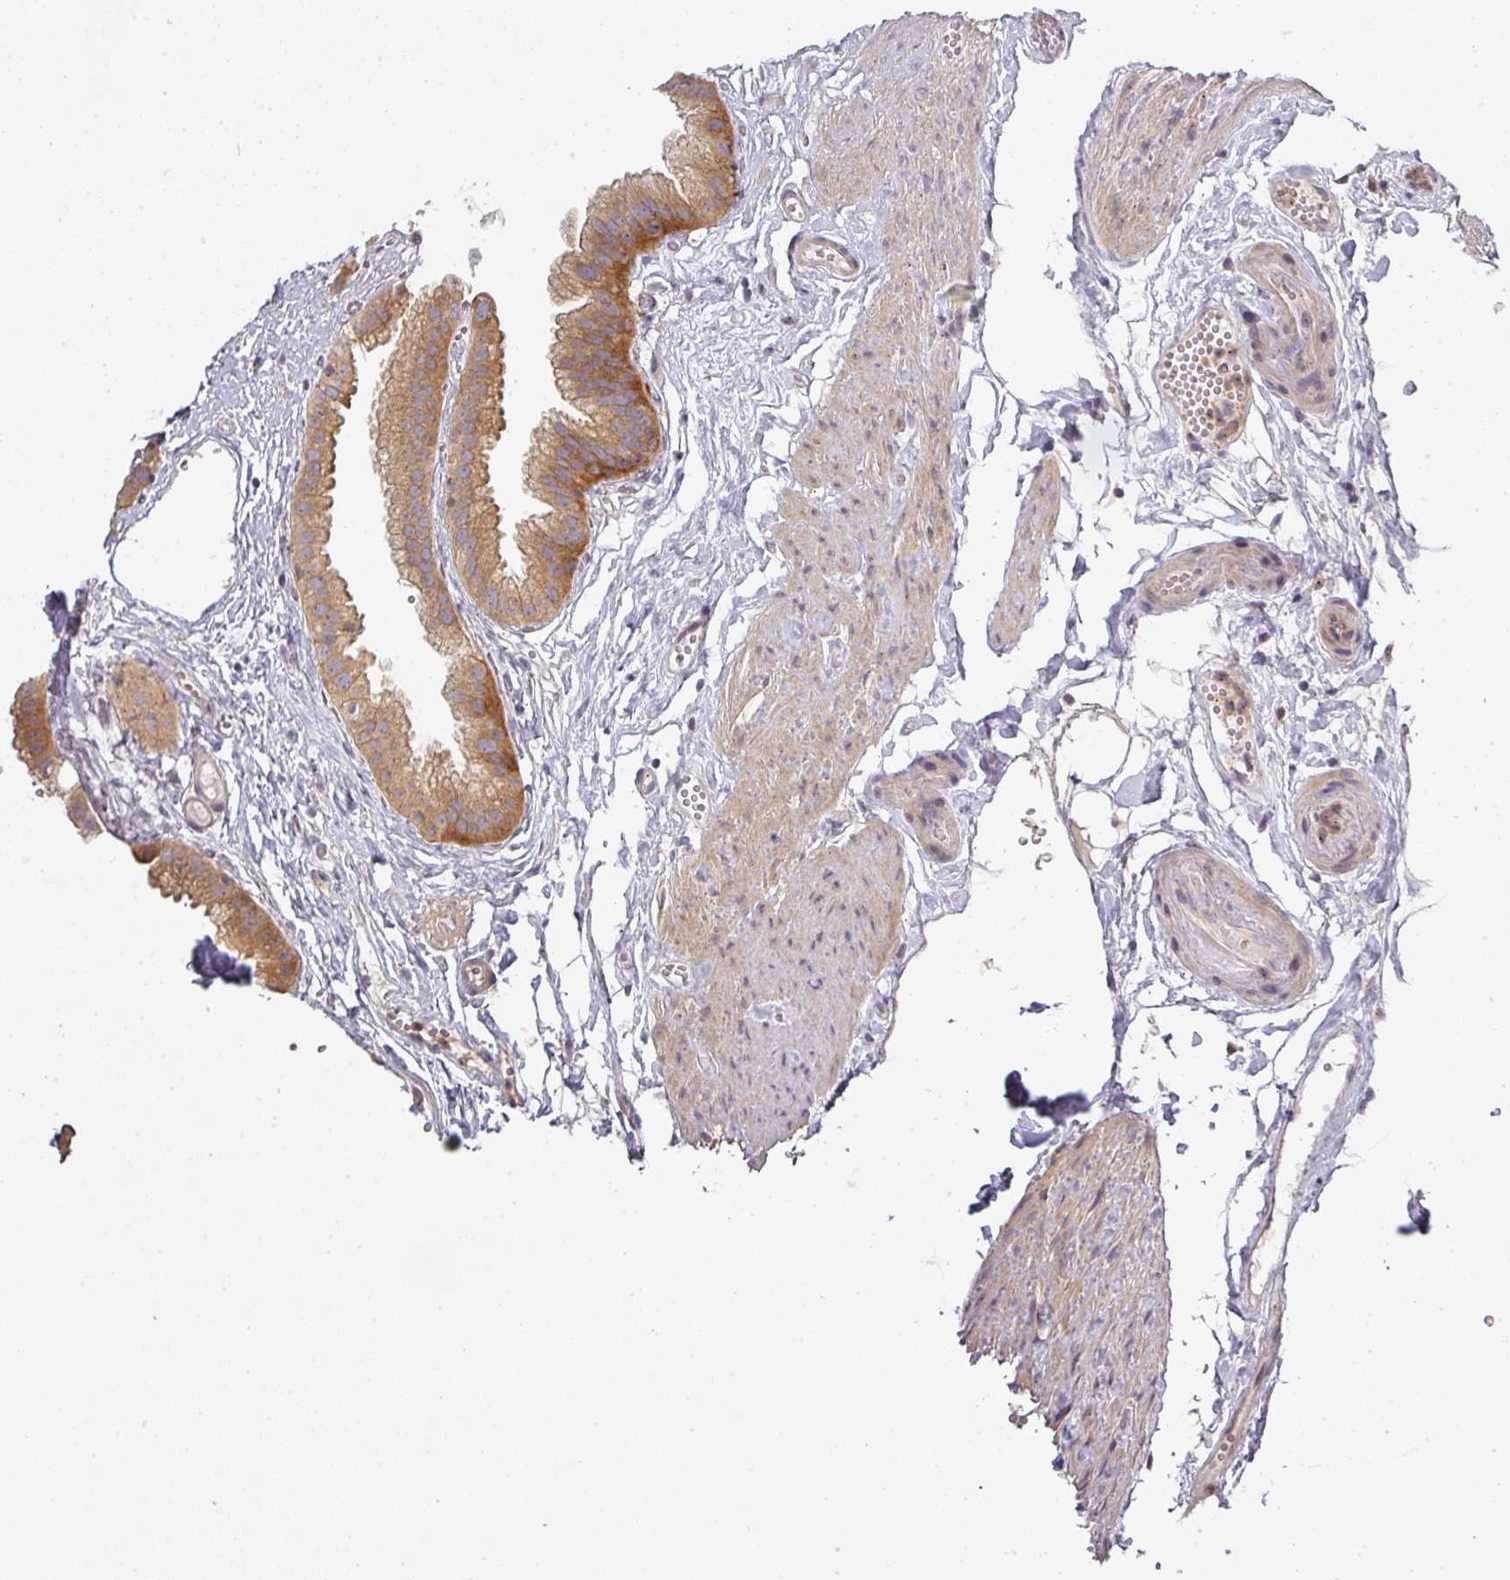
{"staining": {"intensity": "moderate", "quantity": ">75%", "location": "cytoplasmic/membranous"}, "tissue": "gallbladder", "cell_type": "Glandular cells", "image_type": "normal", "snomed": [{"axis": "morphology", "description": "Normal tissue, NOS"}, {"axis": "topography", "description": "Gallbladder"}], "caption": "Moderate cytoplasmic/membranous positivity for a protein is present in approximately >75% of glandular cells of benign gallbladder using immunohistochemistry.", "gene": "NIN", "patient": {"sex": "female", "age": 61}}